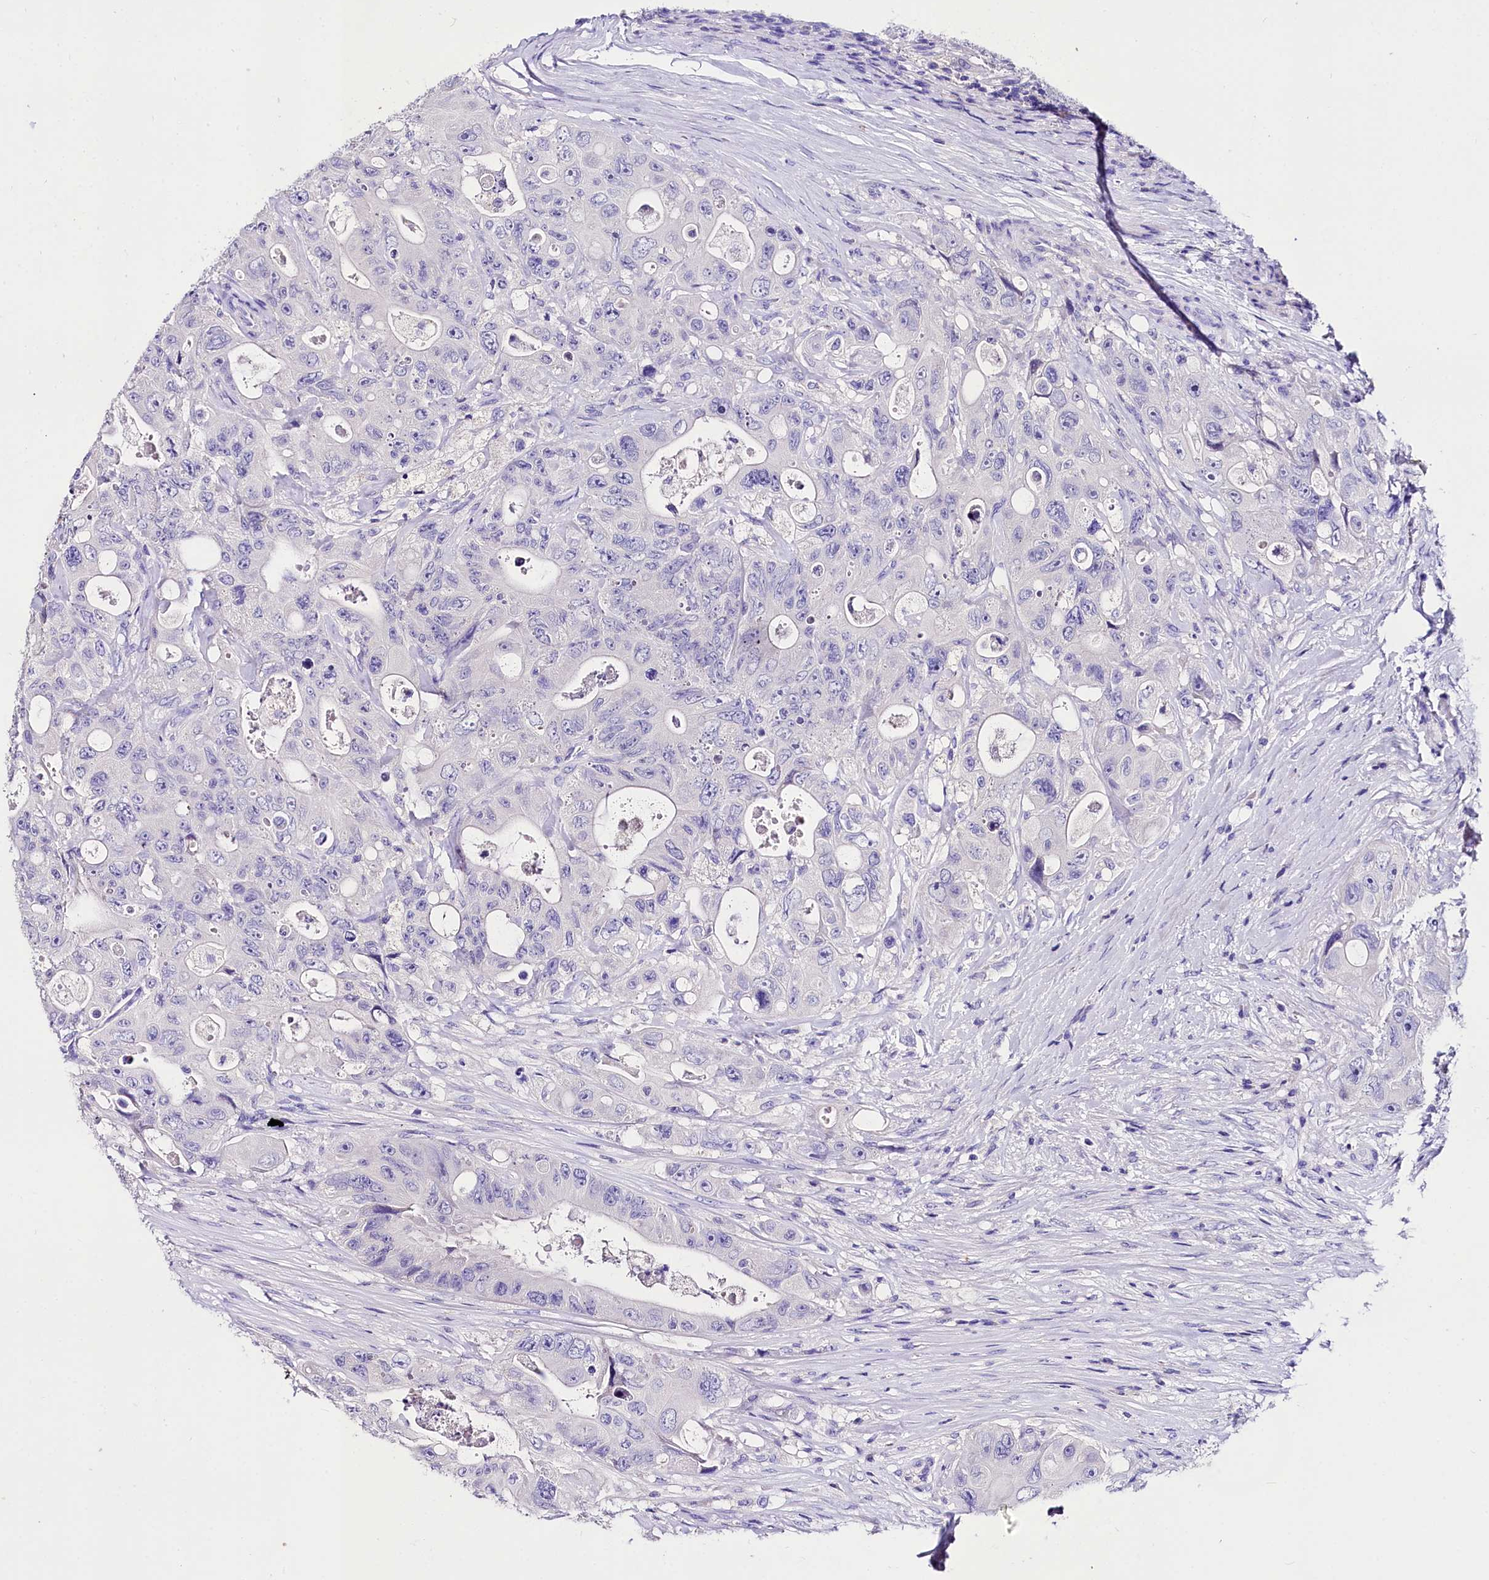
{"staining": {"intensity": "negative", "quantity": "none", "location": "none"}, "tissue": "colorectal cancer", "cell_type": "Tumor cells", "image_type": "cancer", "snomed": [{"axis": "morphology", "description": "Adenocarcinoma, NOS"}, {"axis": "topography", "description": "Colon"}], "caption": "Tumor cells are negative for protein expression in human colorectal cancer.", "gene": "A2ML1", "patient": {"sex": "female", "age": 46}}